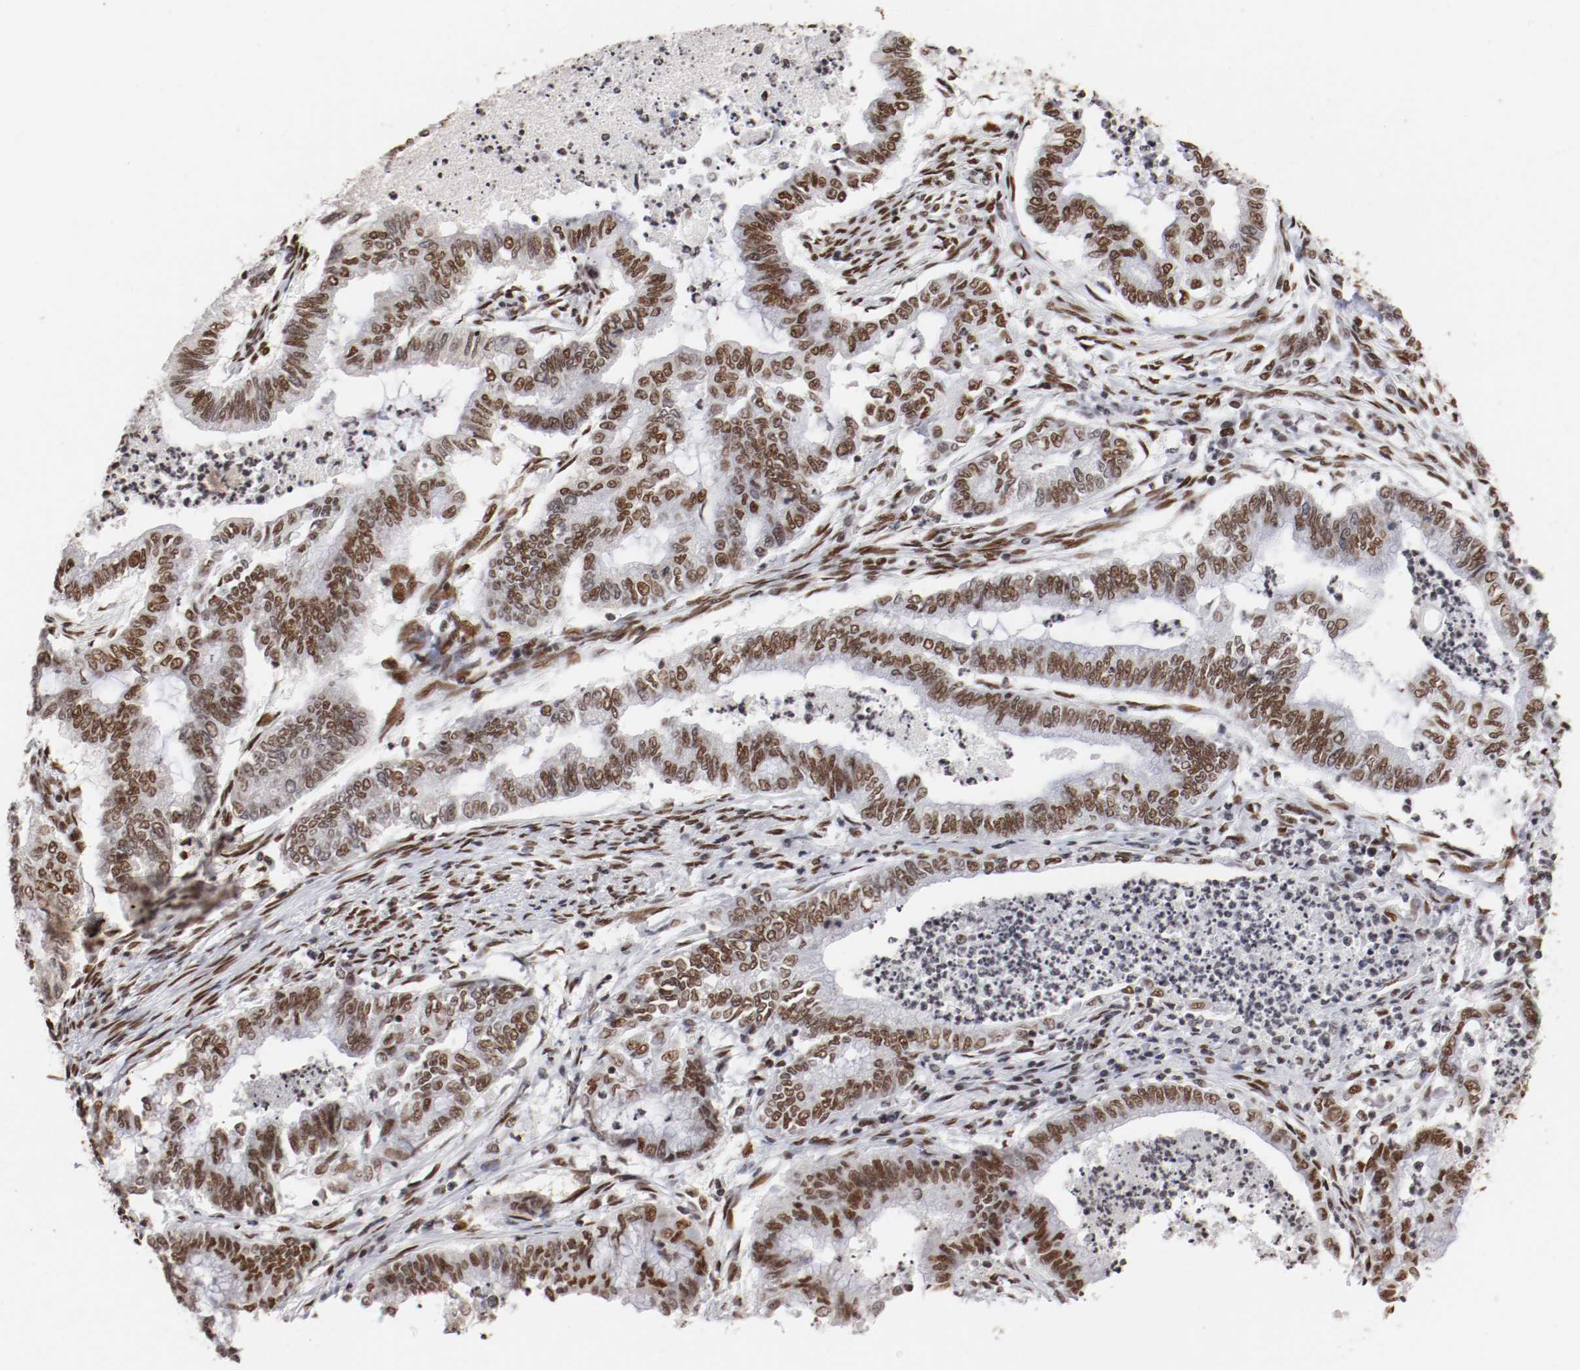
{"staining": {"intensity": "moderate", "quantity": ">75%", "location": "nuclear"}, "tissue": "endometrial cancer", "cell_type": "Tumor cells", "image_type": "cancer", "snomed": [{"axis": "morphology", "description": "Adenocarcinoma, NOS"}, {"axis": "topography", "description": "Endometrium"}], "caption": "Human endometrial adenocarcinoma stained with a protein marker demonstrates moderate staining in tumor cells.", "gene": "TP53BP1", "patient": {"sex": "female", "age": 79}}